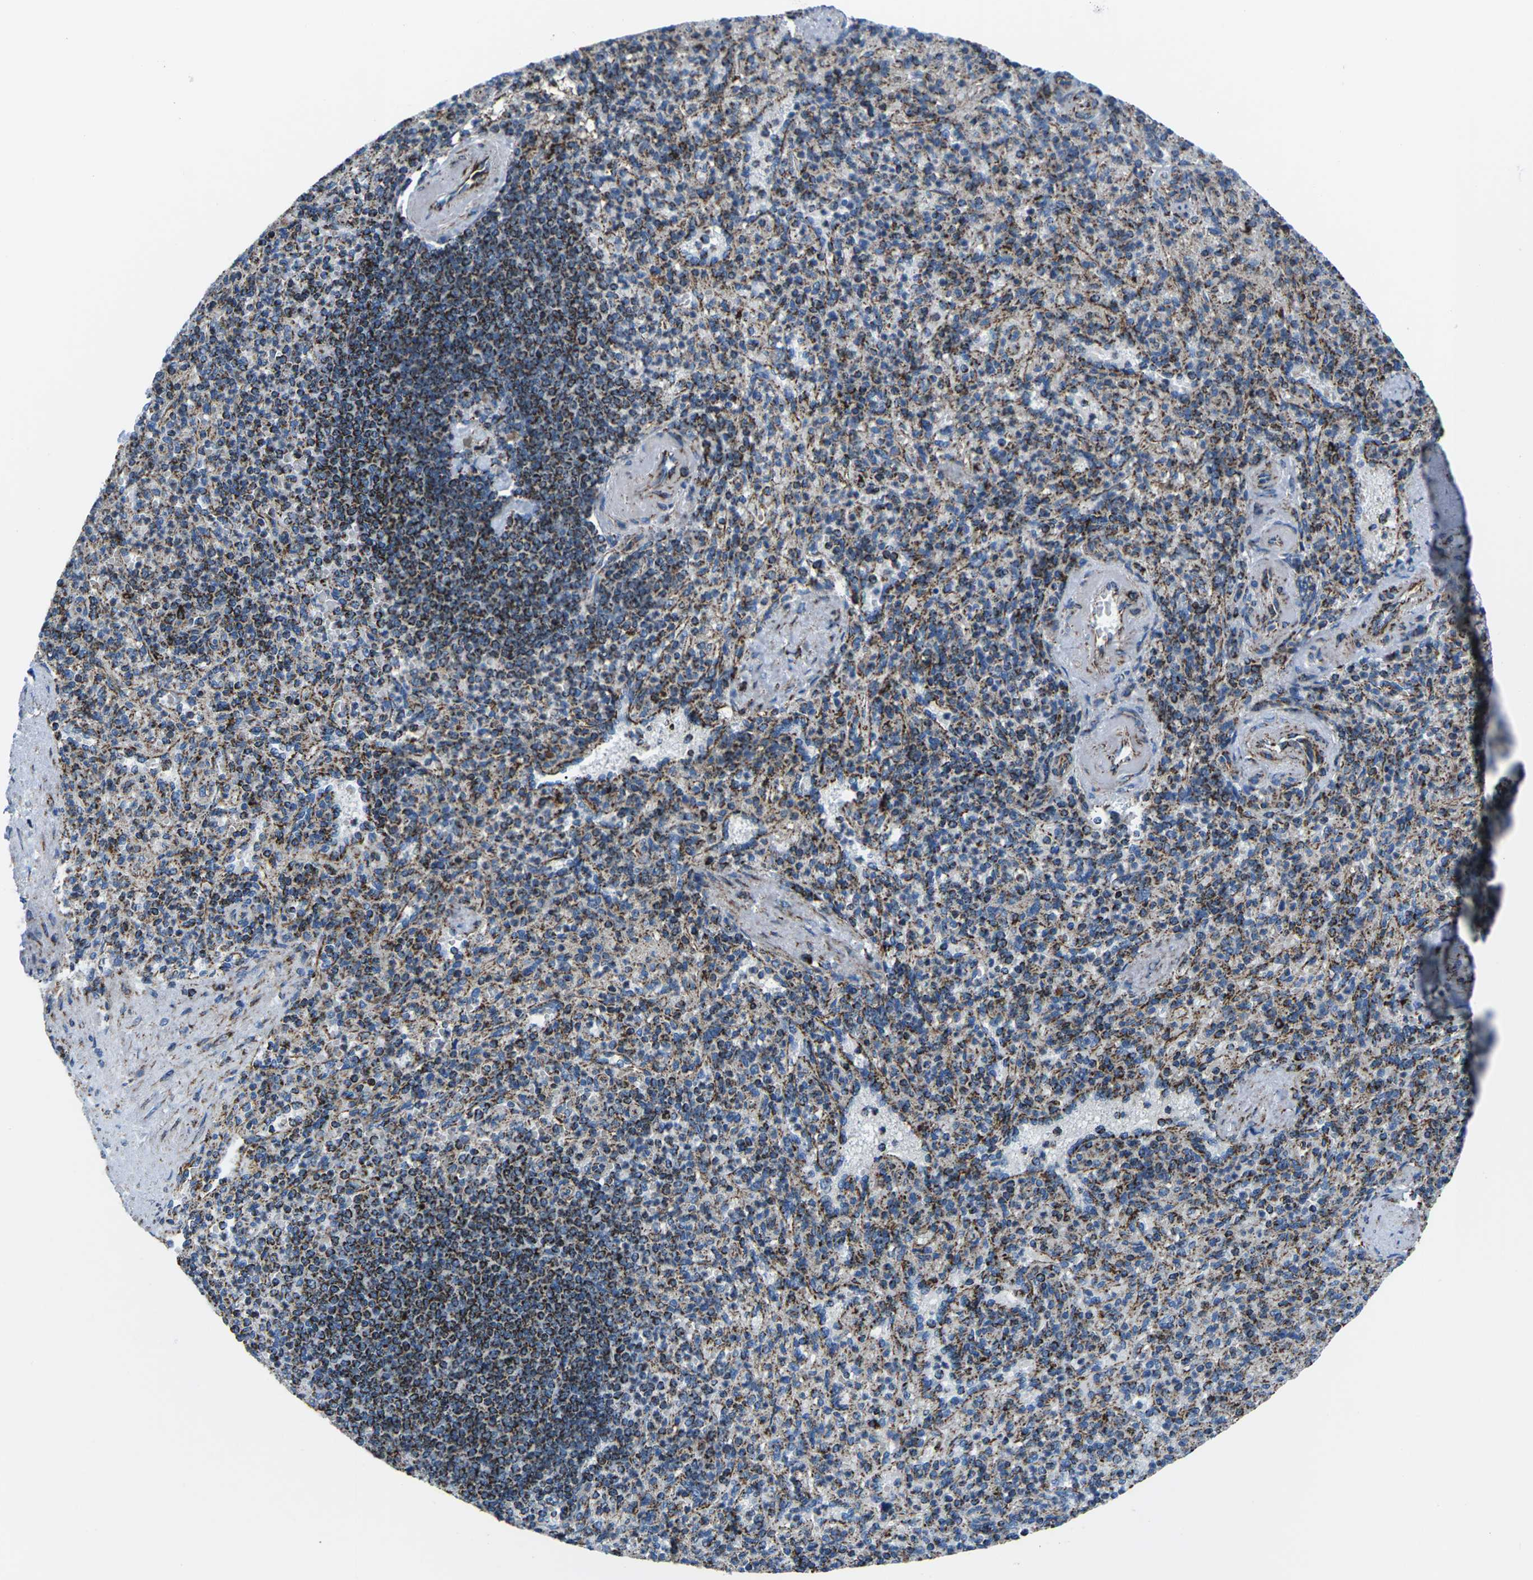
{"staining": {"intensity": "strong", "quantity": "25%-75%", "location": "cytoplasmic/membranous"}, "tissue": "spleen", "cell_type": "Cells in red pulp", "image_type": "normal", "snomed": [{"axis": "morphology", "description": "Normal tissue, NOS"}, {"axis": "topography", "description": "Spleen"}], "caption": "Immunohistochemical staining of unremarkable human spleen demonstrates high levels of strong cytoplasmic/membranous positivity in approximately 25%-75% of cells in red pulp.", "gene": "MT", "patient": {"sex": "female", "age": 74}}